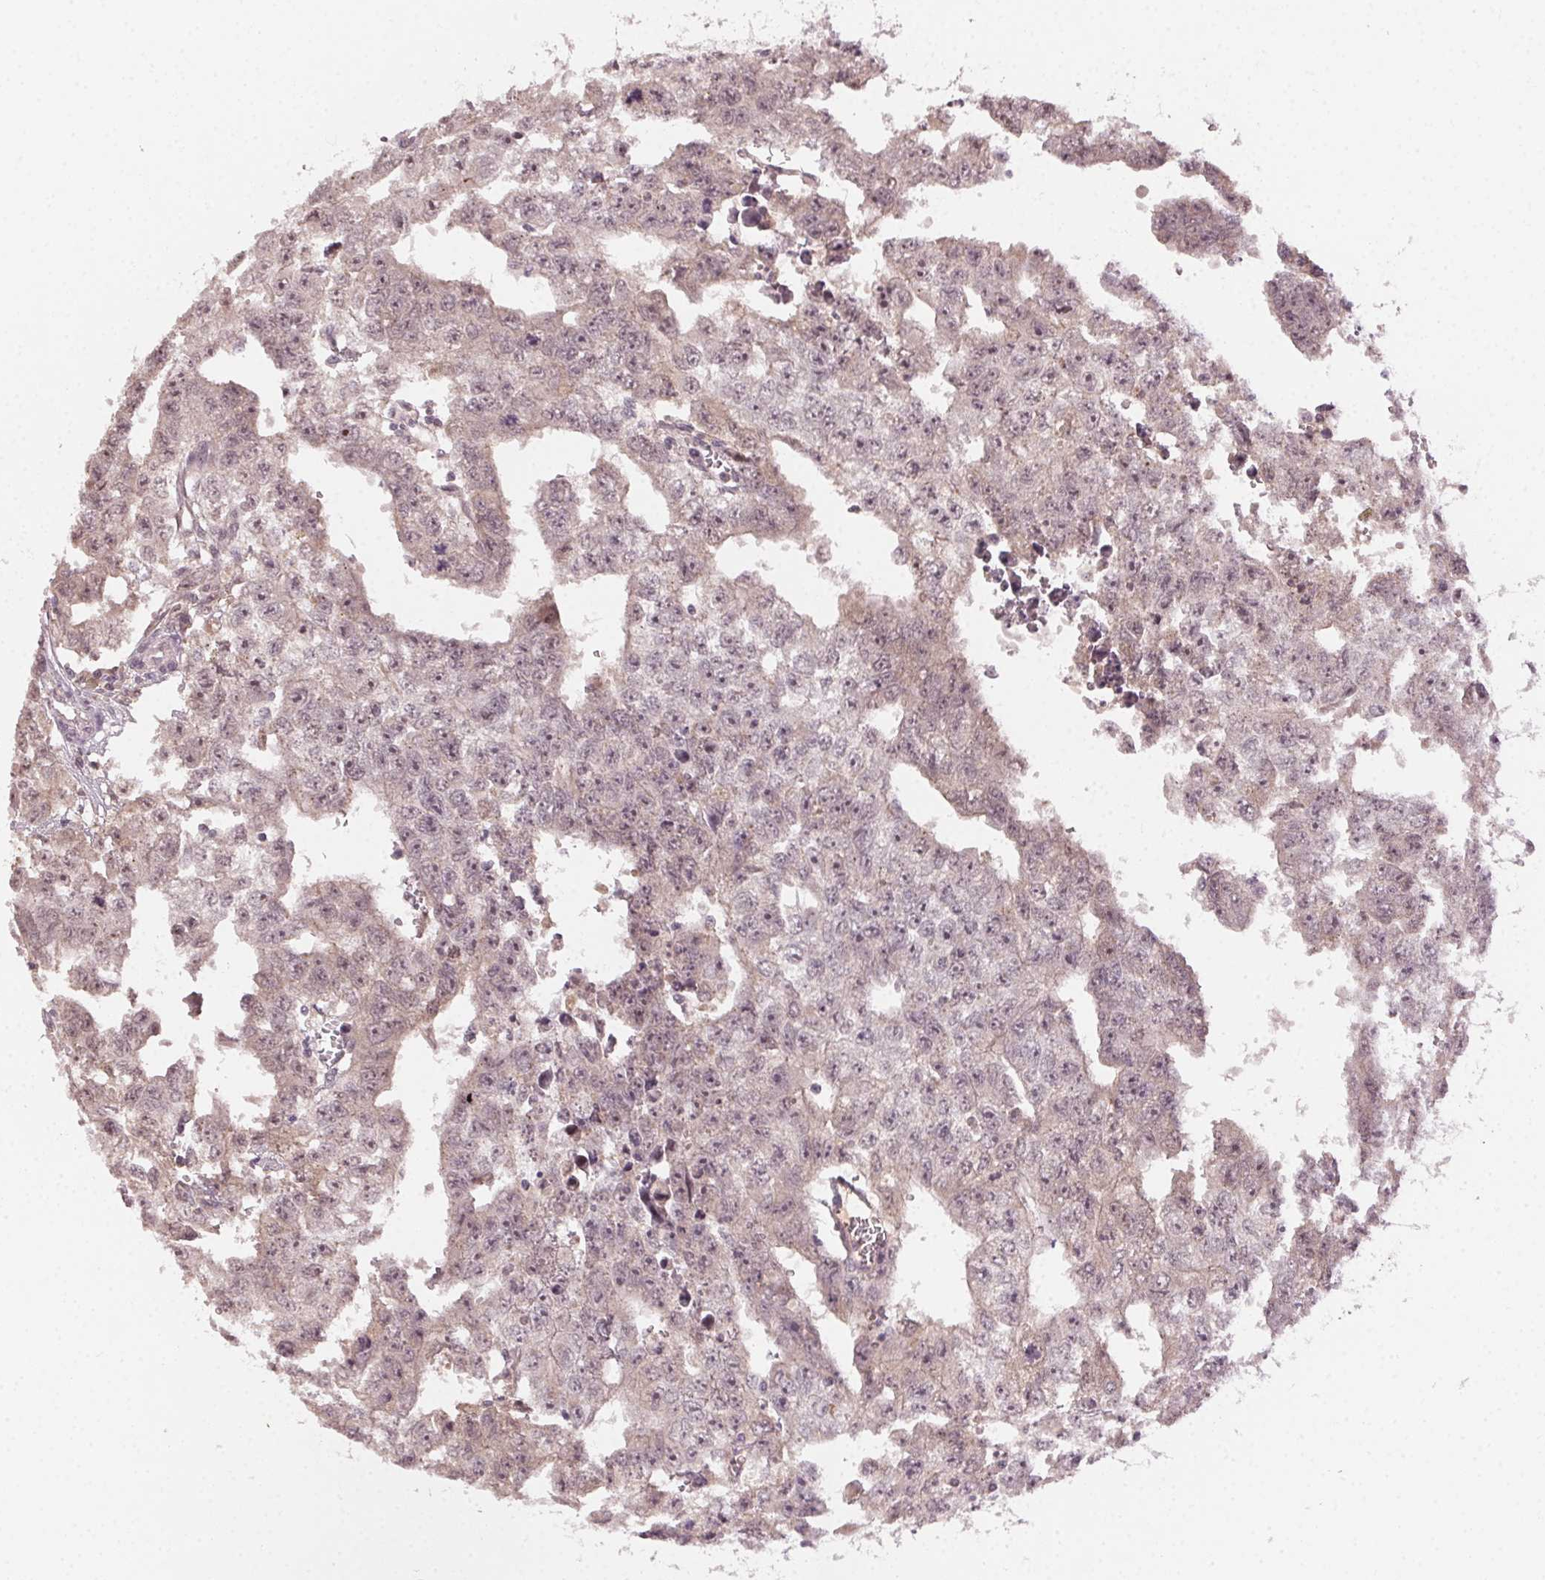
{"staining": {"intensity": "weak", "quantity": "25%-75%", "location": "nuclear"}, "tissue": "testis cancer", "cell_type": "Tumor cells", "image_type": "cancer", "snomed": [{"axis": "morphology", "description": "Carcinoma, Embryonal, NOS"}, {"axis": "morphology", "description": "Teratoma, malignant, NOS"}, {"axis": "topography", "description": "Testis"}], "caption": "A micrograph of teratoma (malignant) (testis) stained for a protein exhibits weak nuclear brown staining in tumor cells.", "gene": "TUB", "patient": {"sex": "male", "age": 24}}